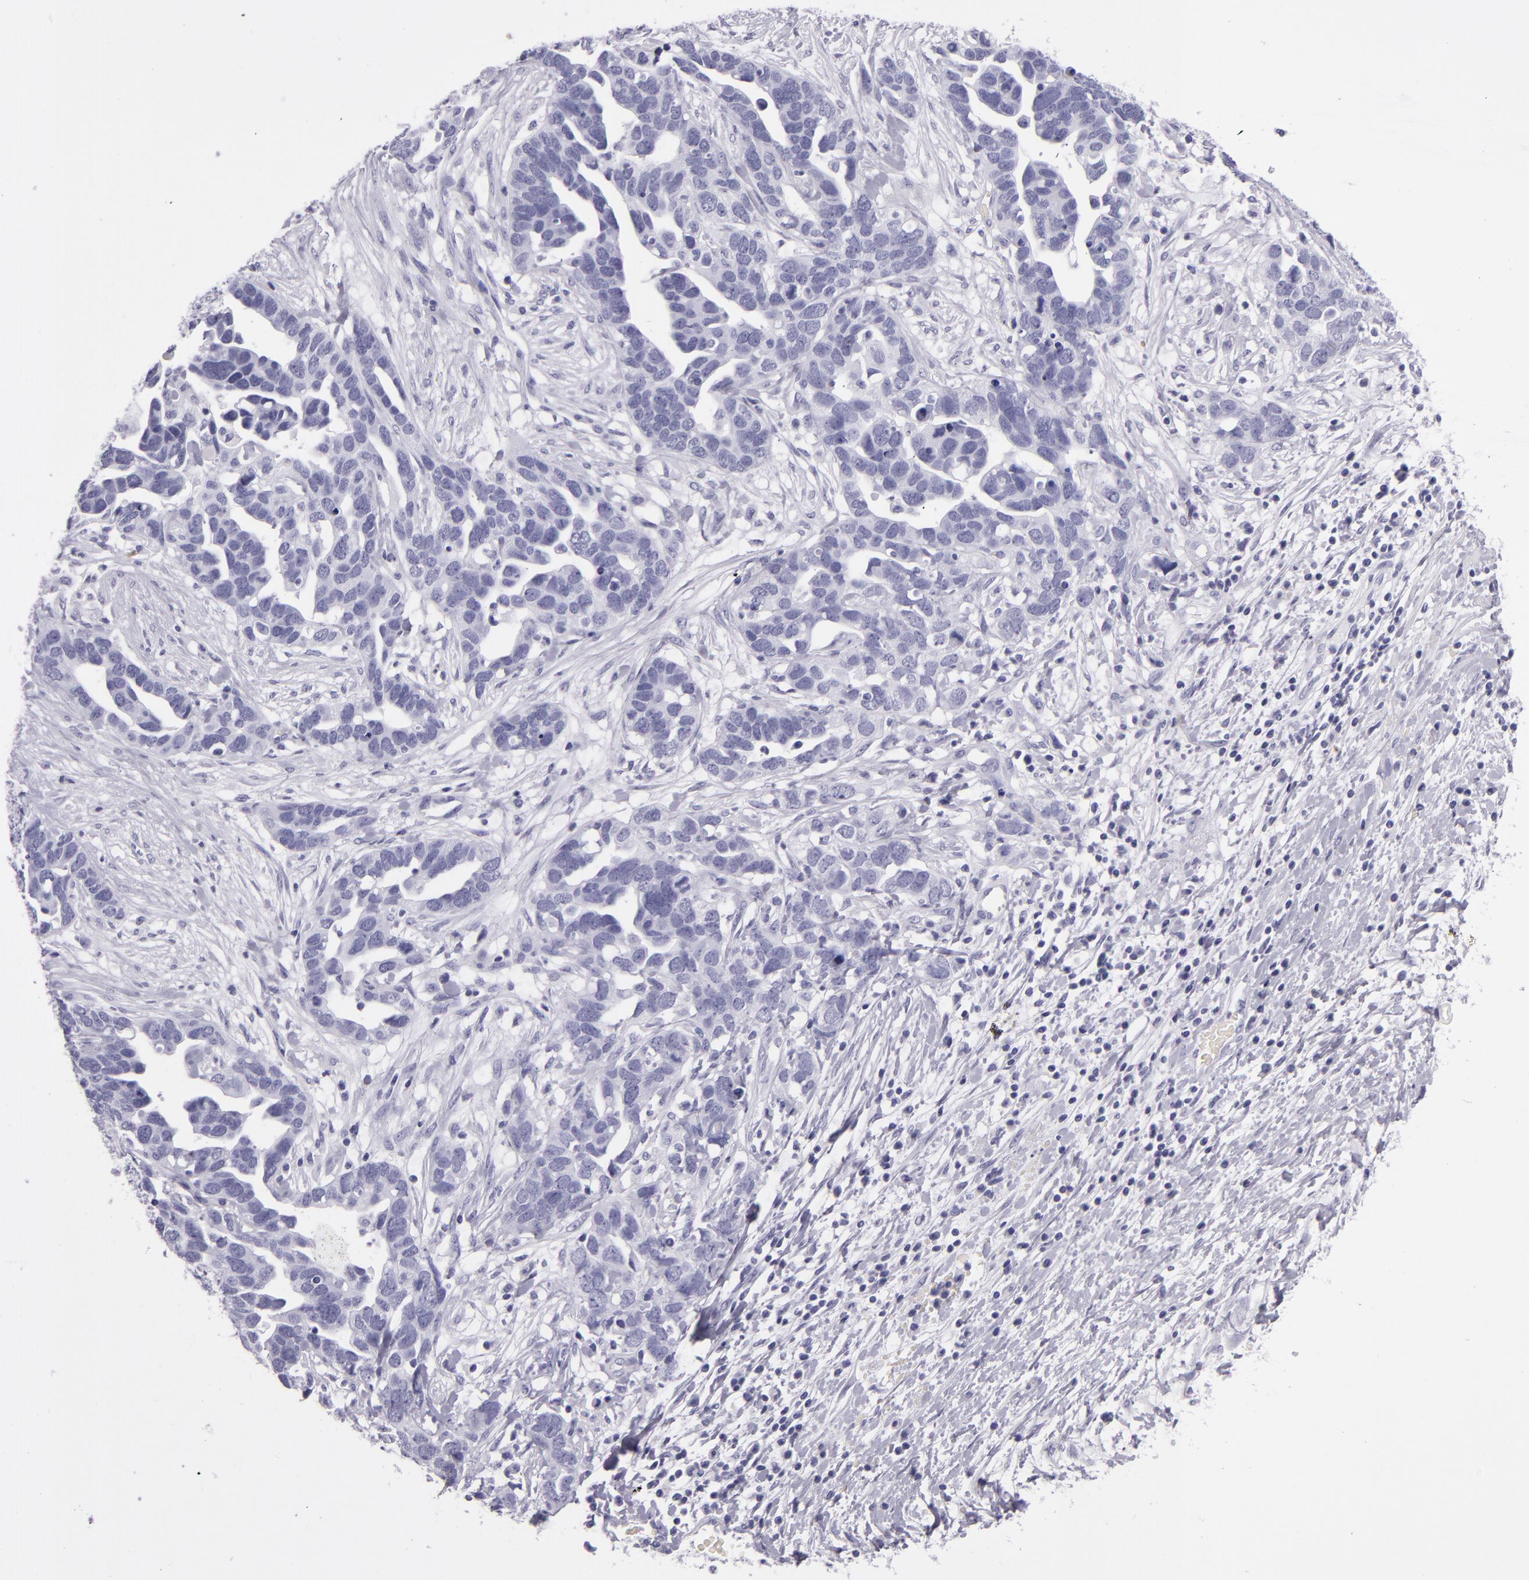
{"staining": {"intensity": "negative", "quantity": "none", "location": "none"}, "tissue": "ovarian cancer", "cell_type": "Tumor cells", "image_type": "cancer", "snomed": [{"axis": "morphology", "description": "Cystadenocarcinoma, serous, NOS"}, {"axis": "topography", "description": "Ovary"}], "caption": "Tumor cells show no significant staining in serous cystadenocarcinoma (ovarian).", "gene": "CR2", "patient": {"sex": "female", "age": 54}}